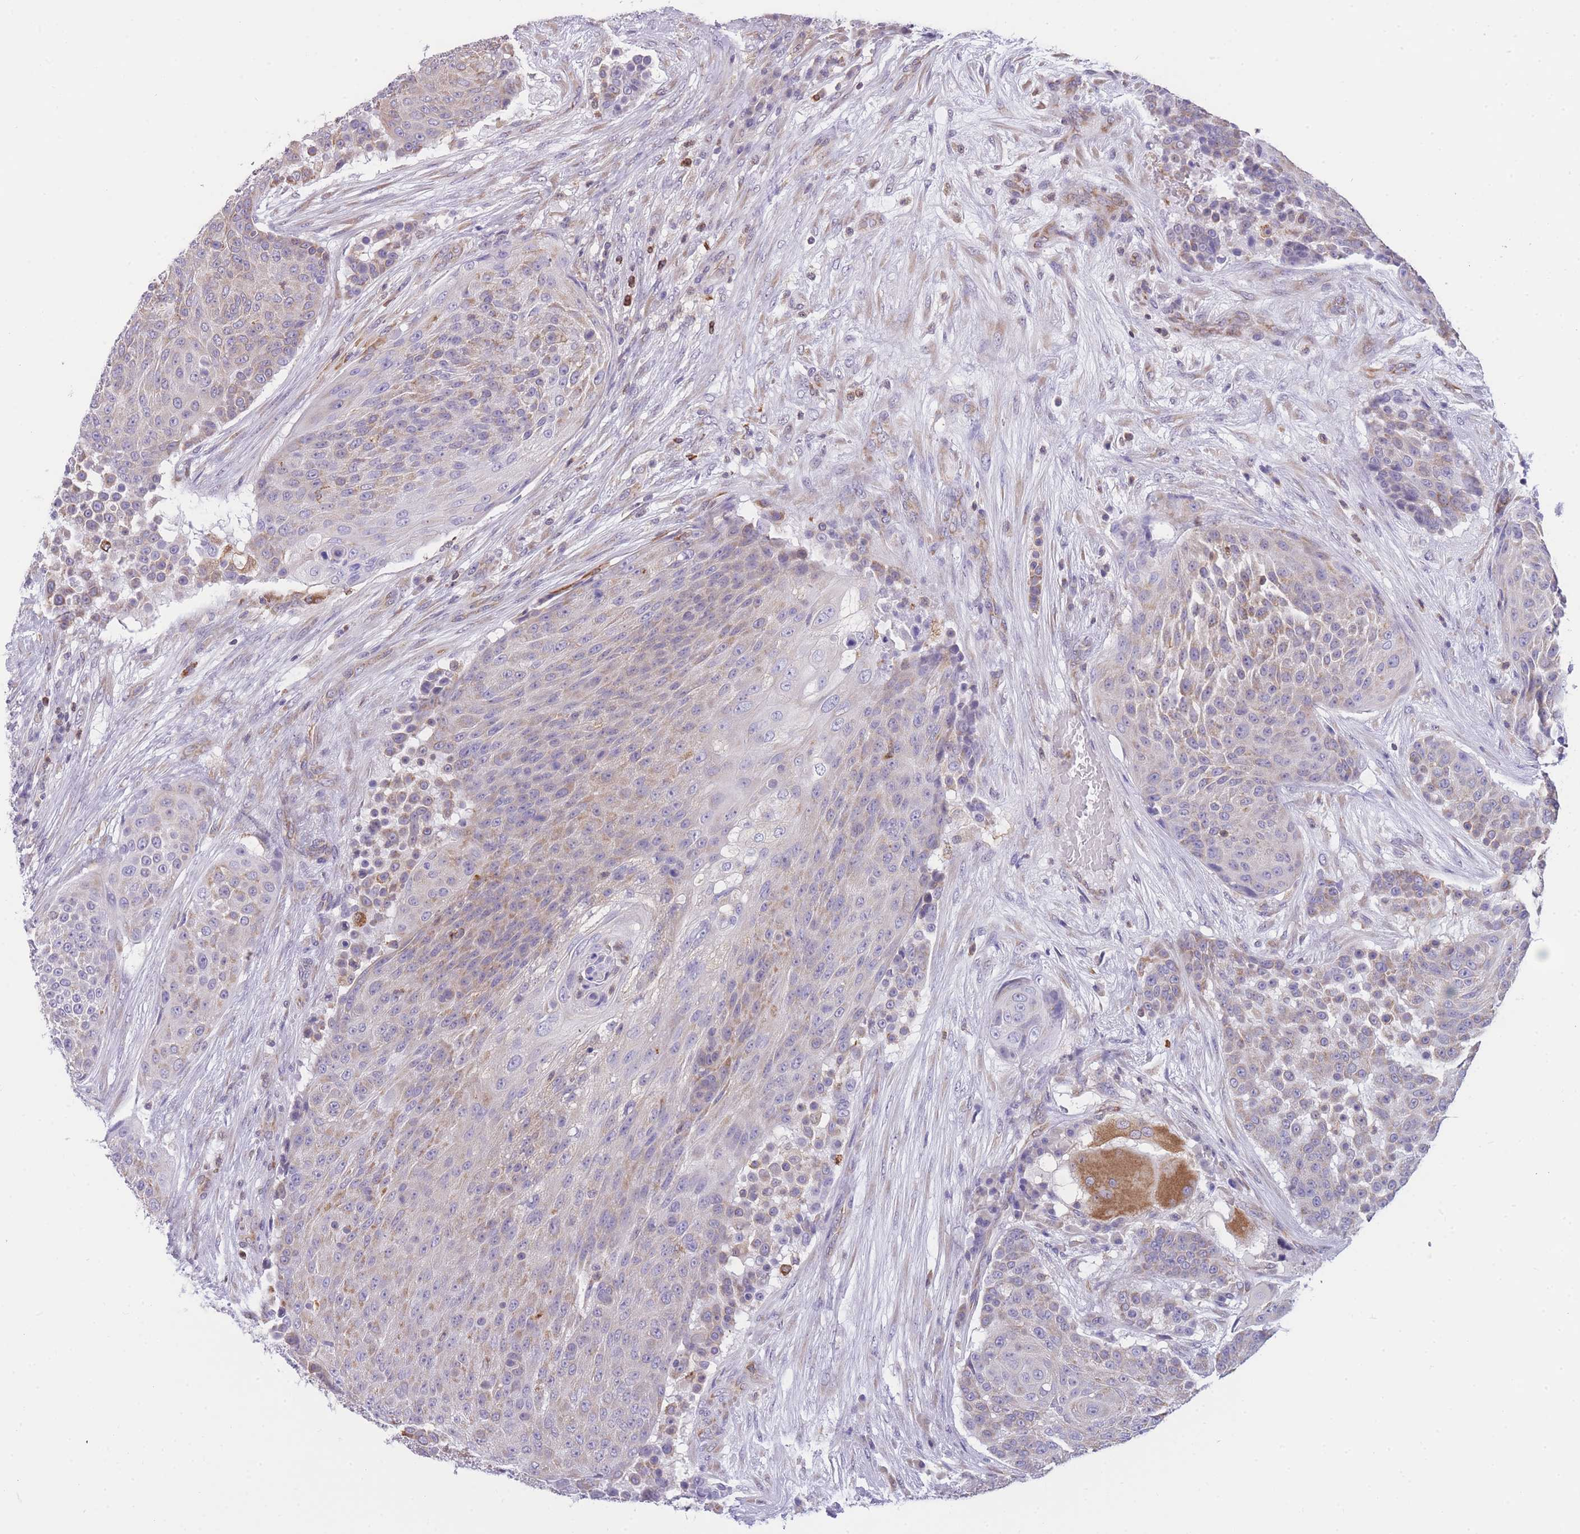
{"staining": {"intensity": "moderate", "quantity": "25%-75%", "location": "cytoplasmic/membranous"}, "tissue": "urothelial cancer", "cell_type": "Tumor cells", "image_type": "cancer", "snomed": [{"axis": "morphology", "description": "Urothelial carcinoma, High grade"}, {"axis": "topography", "description": "Urinary bladder"}], "caption": "Immunohistochemical staining of urothelial cancer shows moderate cytoplasmic/membranous protein positivity in about 25%-75% of tumor cells.", "gene": "ZNF662", "patient": {"sex": "female", "age": 63}}